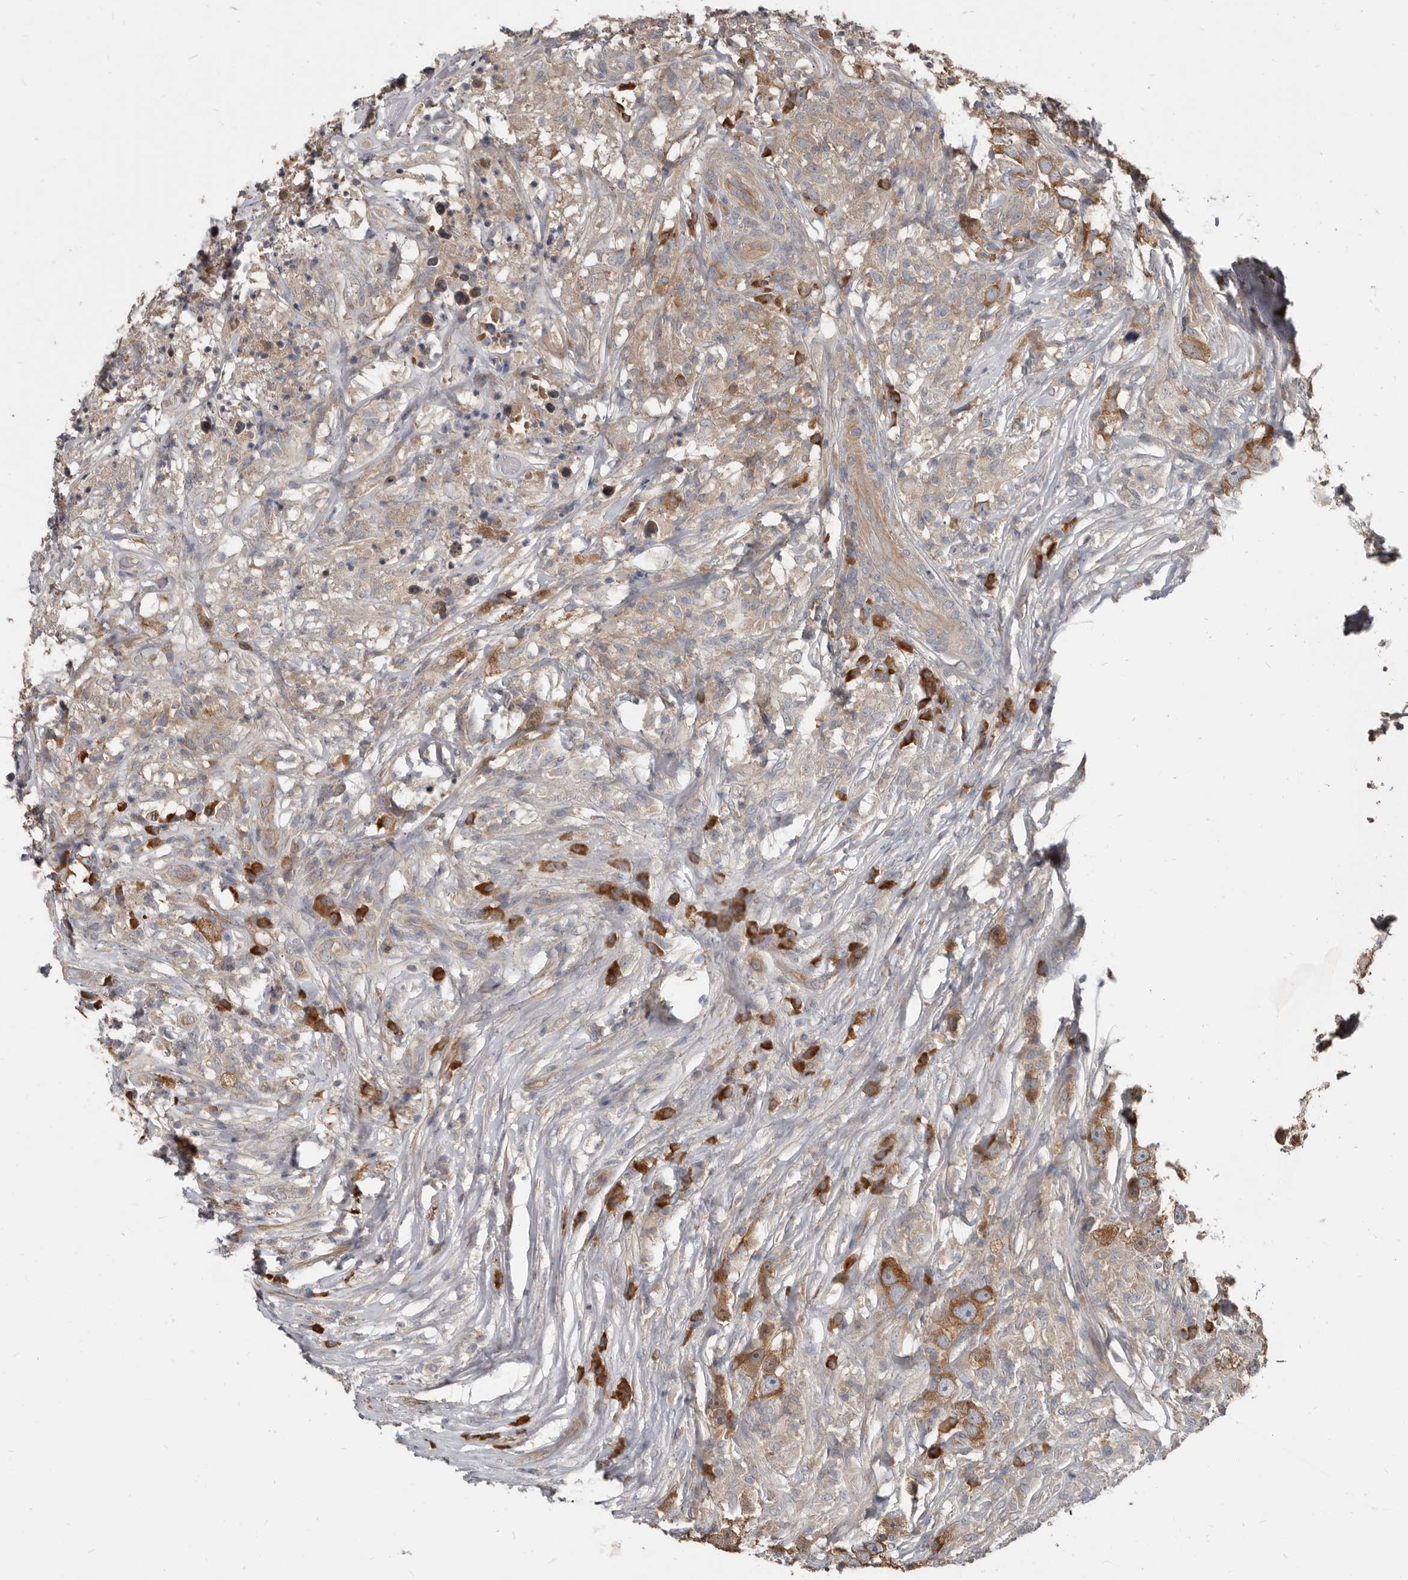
{"staining": {"intensity": "moderate", "quantity": ">75%", "location": "cytoplasmic/membranous"}, "tissue": "testis cancer", "cell_type": "Tumor cells", "image_type": "cancer", "snomed": [{"axis": "morphology", "description": "Seminoma, NOS"}, {"axis": "topography", "description": "Testis"}], "caption": "Tumor cells show moderate cytoplasmic/membranous expression in approximately >75% of cells in testis seminoma.", "gene": "AKNAD1", "patient": {"sex": "male", "age": 49}}